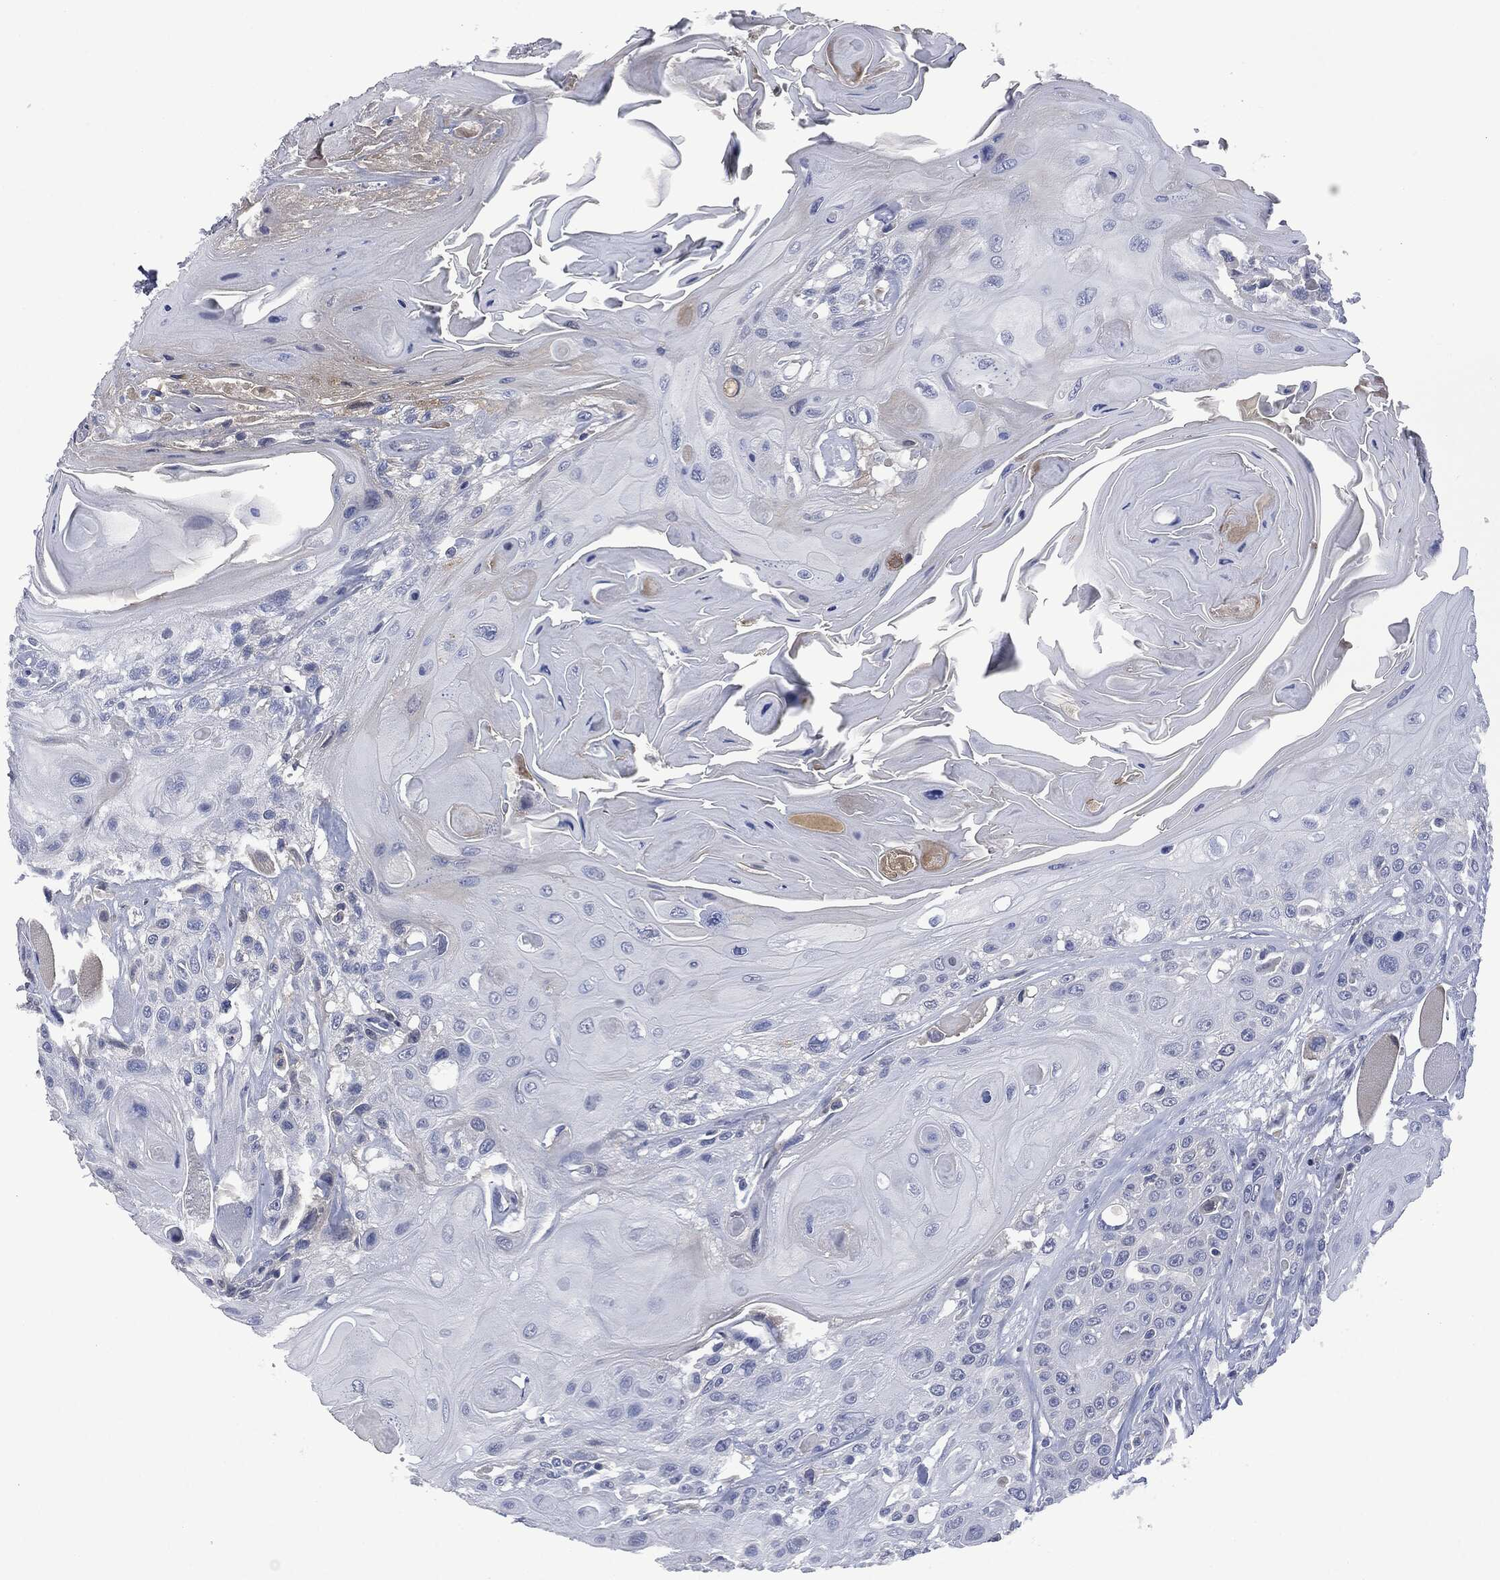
{"staining": {"intensity": "negative", "quantity": "none", "location": "none"}, "tissue": "head and neck cancer", "cell_type": "Tumor cells", "image_type": "cancer", "snomed": [{"axis": "morphology", "description": "Squamous cell carcinoma, NOS"}, {"axis": "topography", "description": "Head-Neck"}], "caption": "Immunohistochemistry (IHC) histopathology image of neoplastic tissue: head and neck squamous cell carcinoma stained with DAB (3,3'-diaminobenzidine) reveals no significant protein positivity in tumor cells.", "gene": "SIGLEC7", "patient": {"sex": "female", "age": 59}}